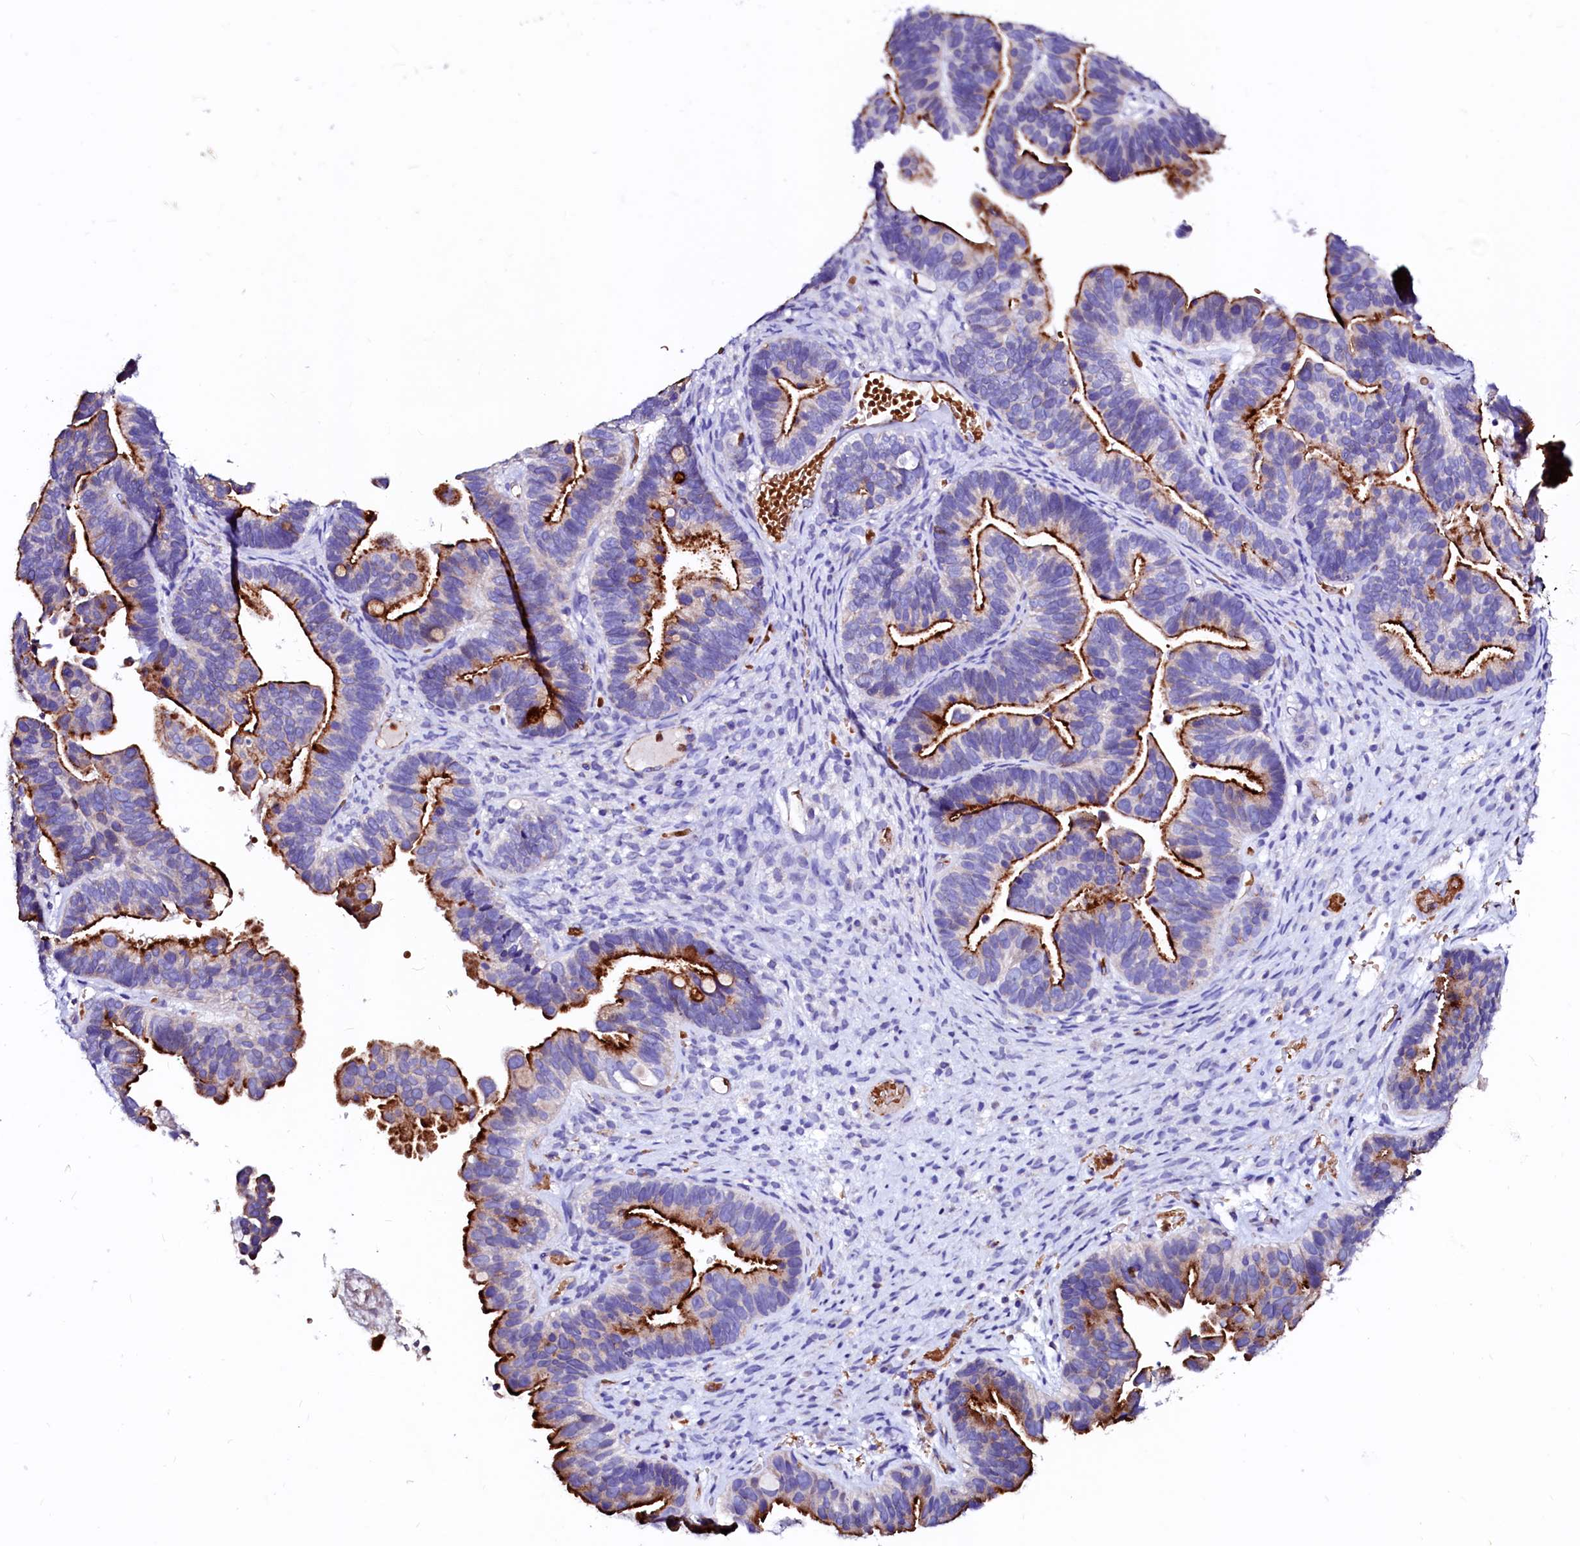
{"staining": {"intensity": "strong", "quantity": "25%-75%", "location": "cytoplasmic/membranous"}, "tissue": "ovarian cancer", "cell_type": "Tumor cells", "image_type": "cancer", "snomed": [{"axis": "morphology", "description": "Cystadenocarcinoma, serous, NOS"}, {"axis": "topography", "description": "Ovary"}], "caption": "DAB (3,3'-diaminobenzidine) immunohistochemical staining of human ovarian serous cystadenocarcinoma reveals strong cytoplasmic/membranous protein positivity in about 25%-75% of tumor cells.", "gene": "RAB27A", "patient": {"sex": "female", "age": 56}}